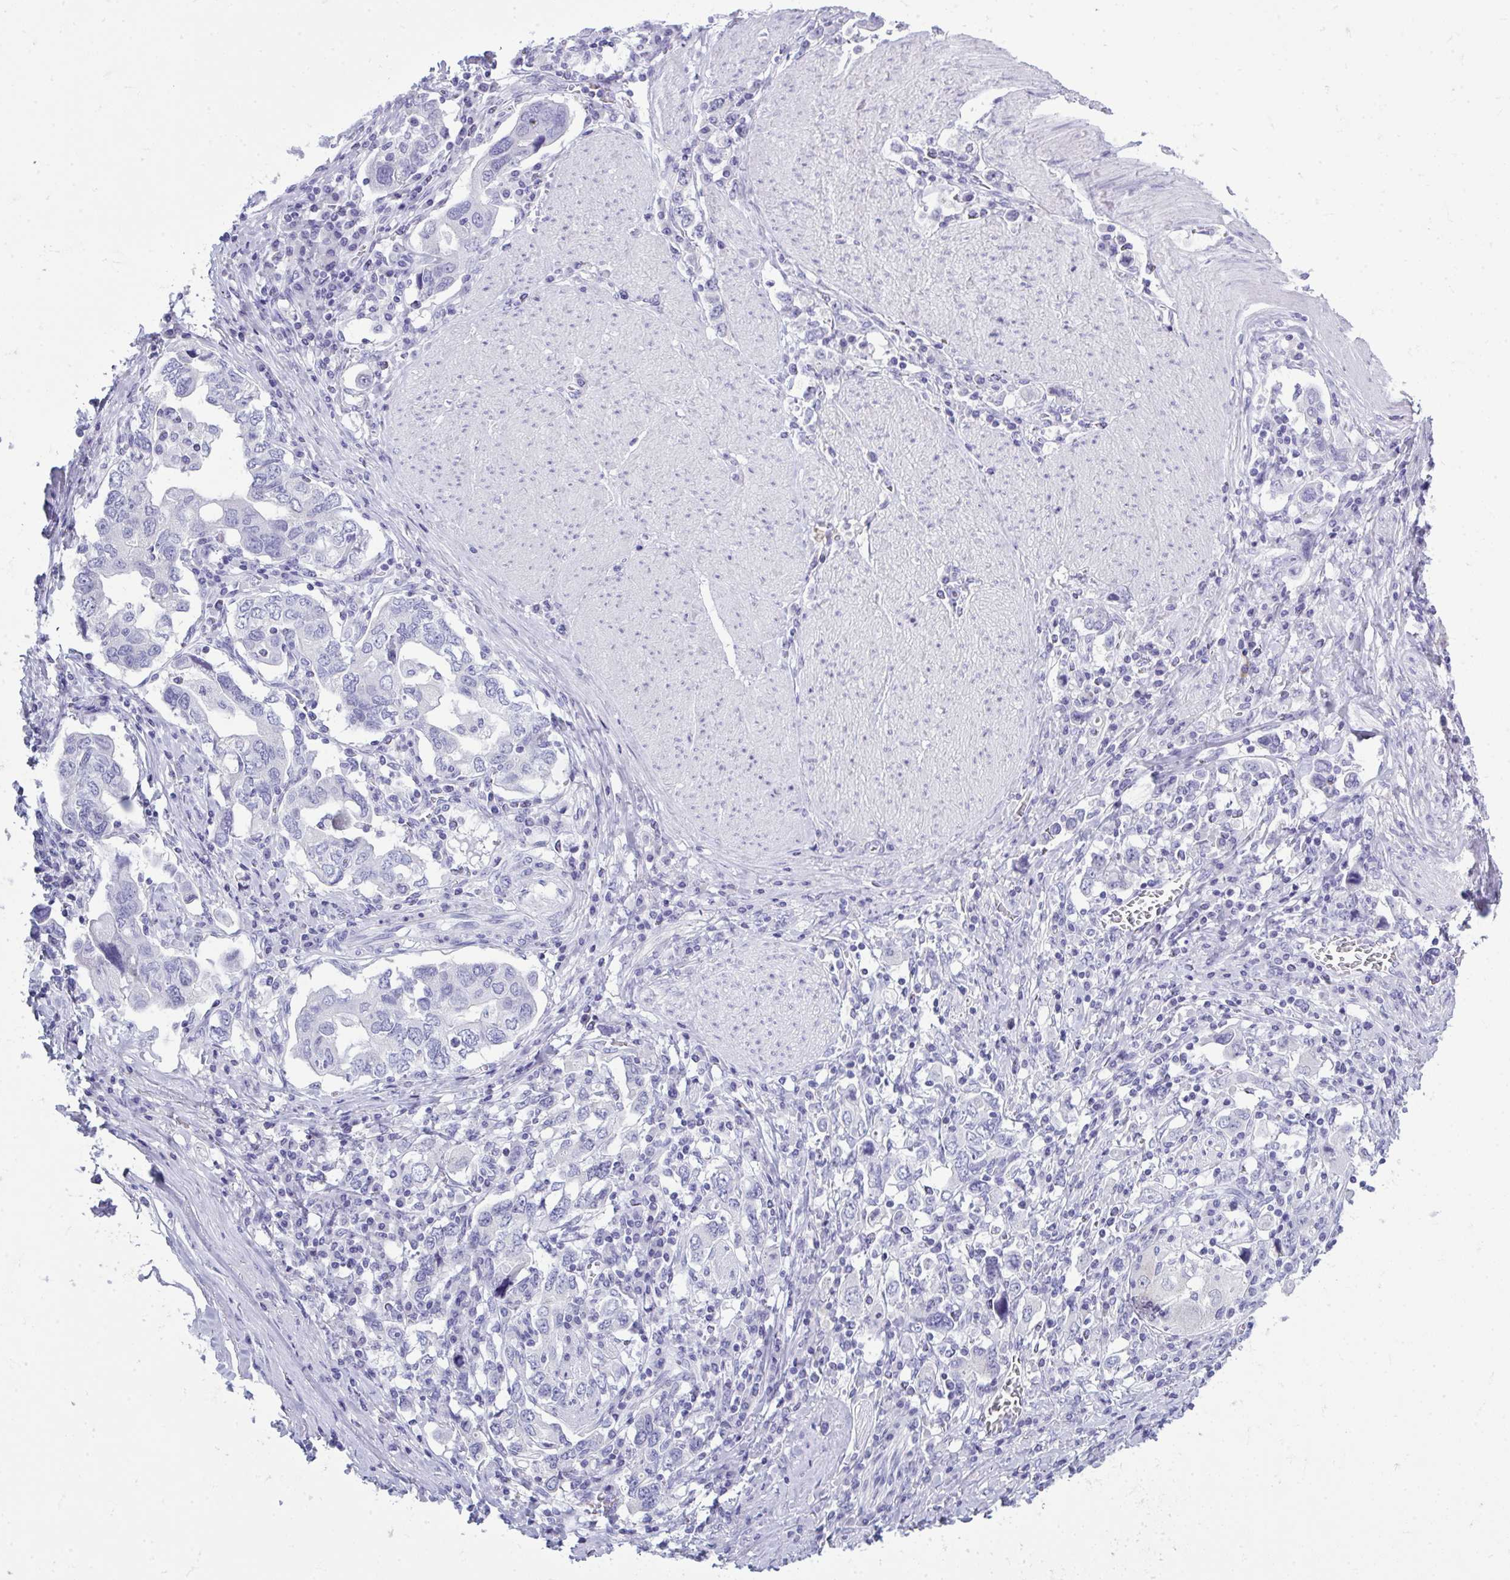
{"staining": {"intensity": "negative", "quantity": "none", "location": "none"}, "tissue": "stomach cancer", "cell_type": "Tumor cells", "image_type": "cancer", "snomed": [{"axis": "morphology", "description": "Adenocarcinoma, NOS"}, {"axis": "topography", "description": "Stomach, upper"}, {"axis": "topography", "description": "Stomach"}], "caption": "Immunohistochemistry (IHC) photomicrograph of human stomach adenocarcinoma stained for a protein (brown), which exhibits no staining in tumor cells.", "gene": "QDPR", "patient": {"sex": "male", "age": 62}}